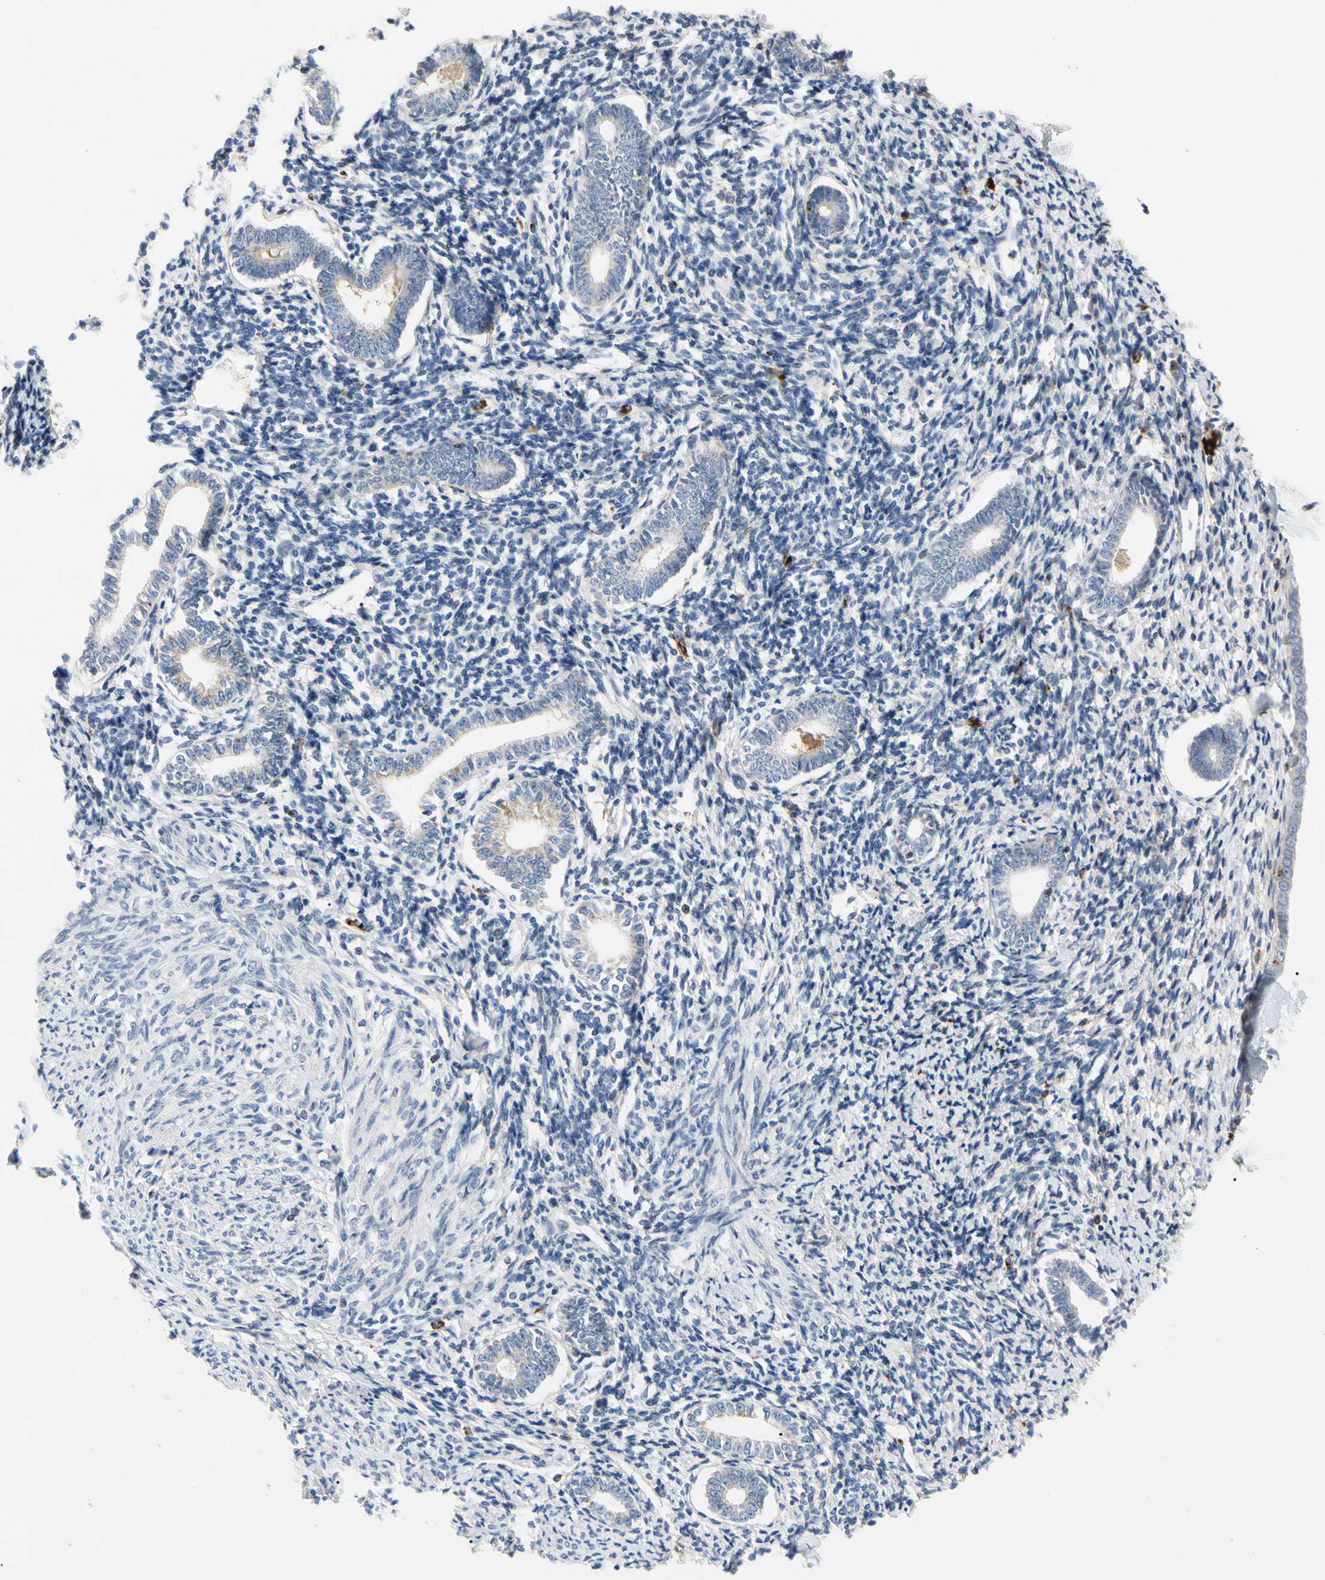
{"staining": {"intensity": "negative", "quantity": "none", "location": "none"}, "tissue": "endometrium", "cell_type": "Cells in endometrial stroma", "image_type": "normal", "snomed": [{"axis": "morphology", "description": "Normal tissue, NOS"}, {"axis": "topography", "description": "Endometrium"}], "caption": "The immunohistochemistry (IHC) histopathology image has no significant expression in cells in endometrial stroma of endometrium.", "gene": "ADA2", "patient": {"sex": "female", "age": 71}}